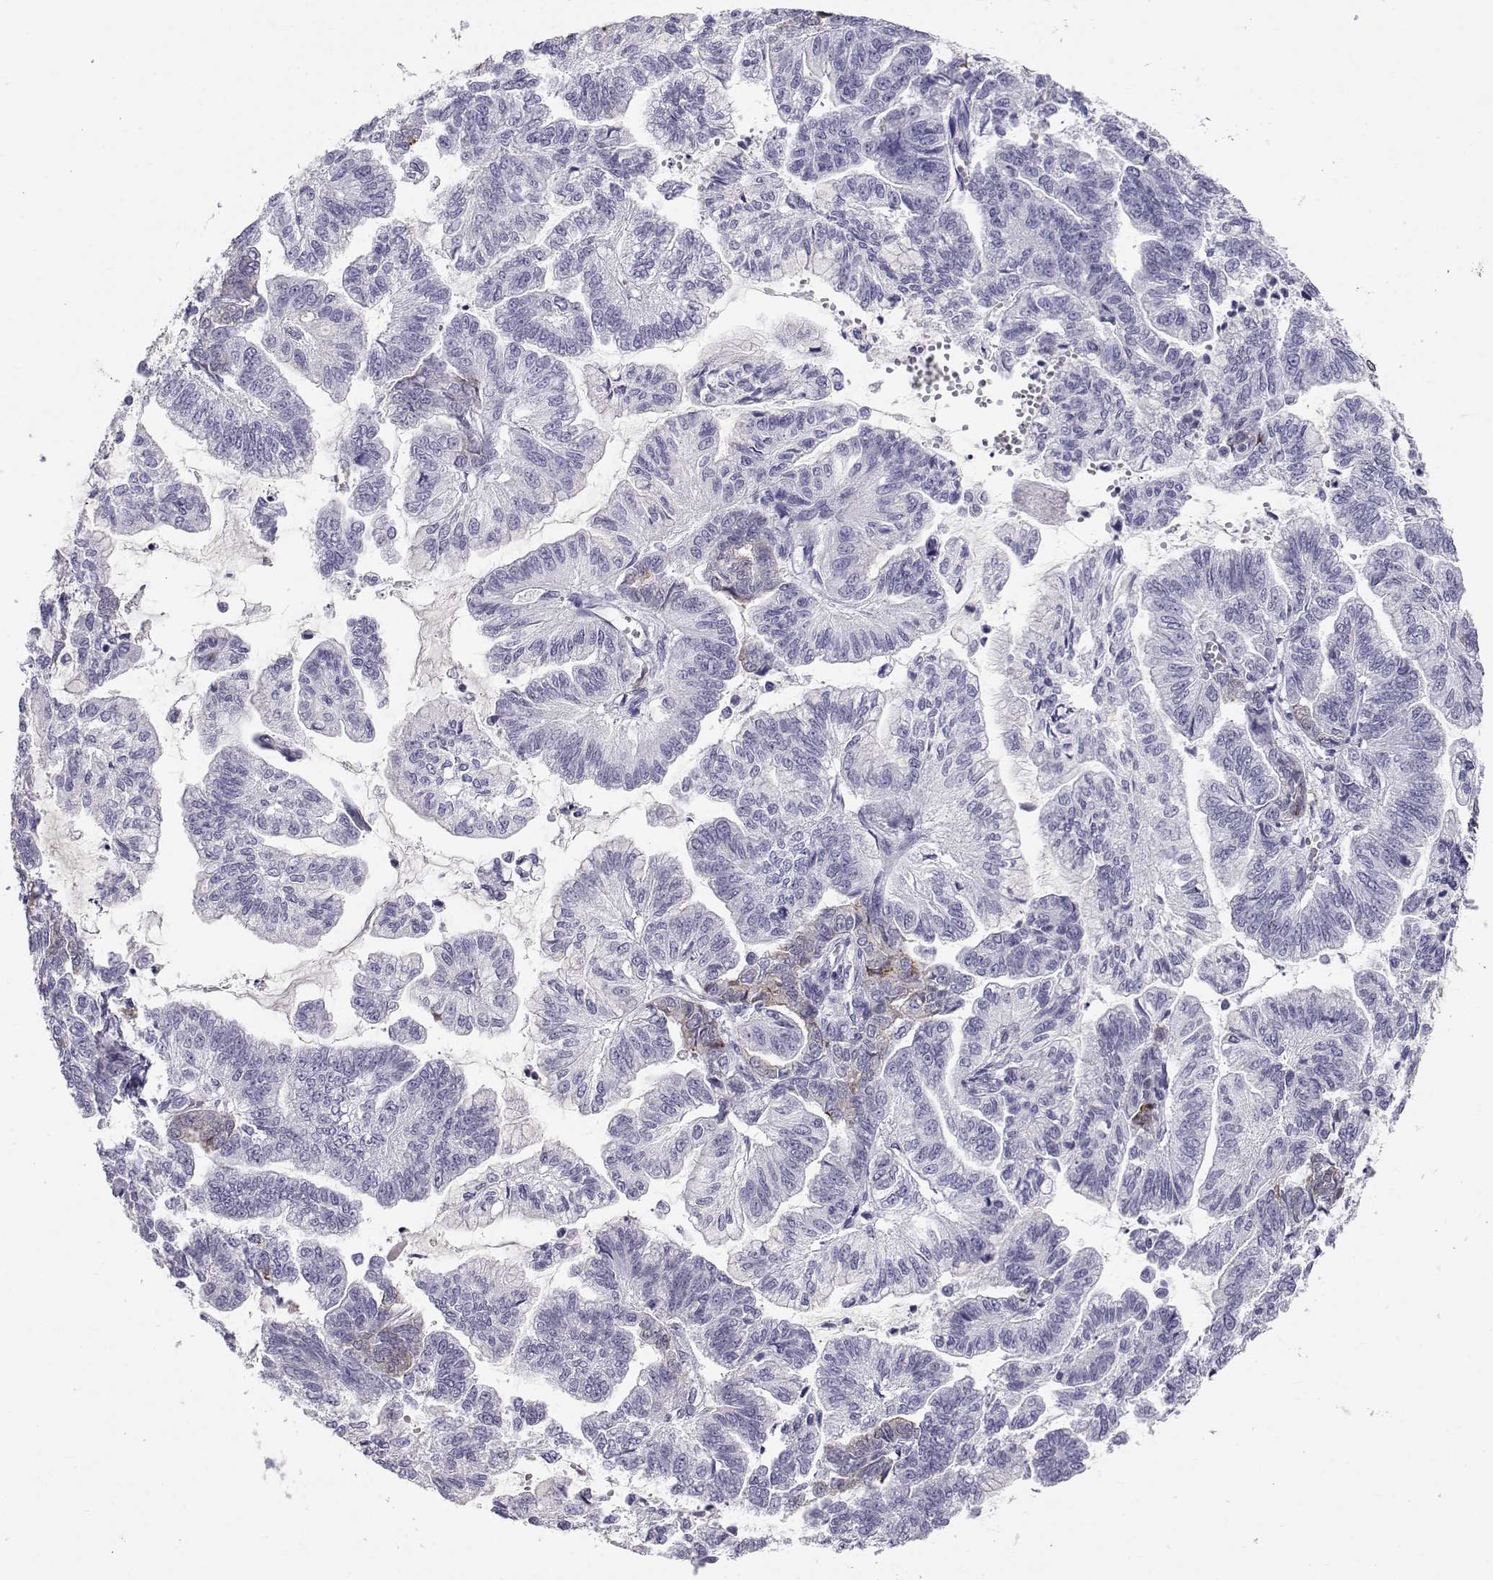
{"staining": {"intensity": "strong", "quantity": "<25%", "location": "cytoplasmic/membranous"}, "tissue": "stomach cancer", "cell_type": "Tumor cells", "image_type": "cancer", "snomed": [{"axis": "morphology", "description": "Adenocarcinoma, NOS"}, {"axis": "topography", "description": "Stomach"}], "caption": "This histopathology image demonstrates IHC staining of stomach adenocarcinoma, with medium strong cytoplasmic/membranous positivity in approximately <25% of tumor cells.", "gene": "RNASE12", "patient": {"sex": "male", "age": 83}}